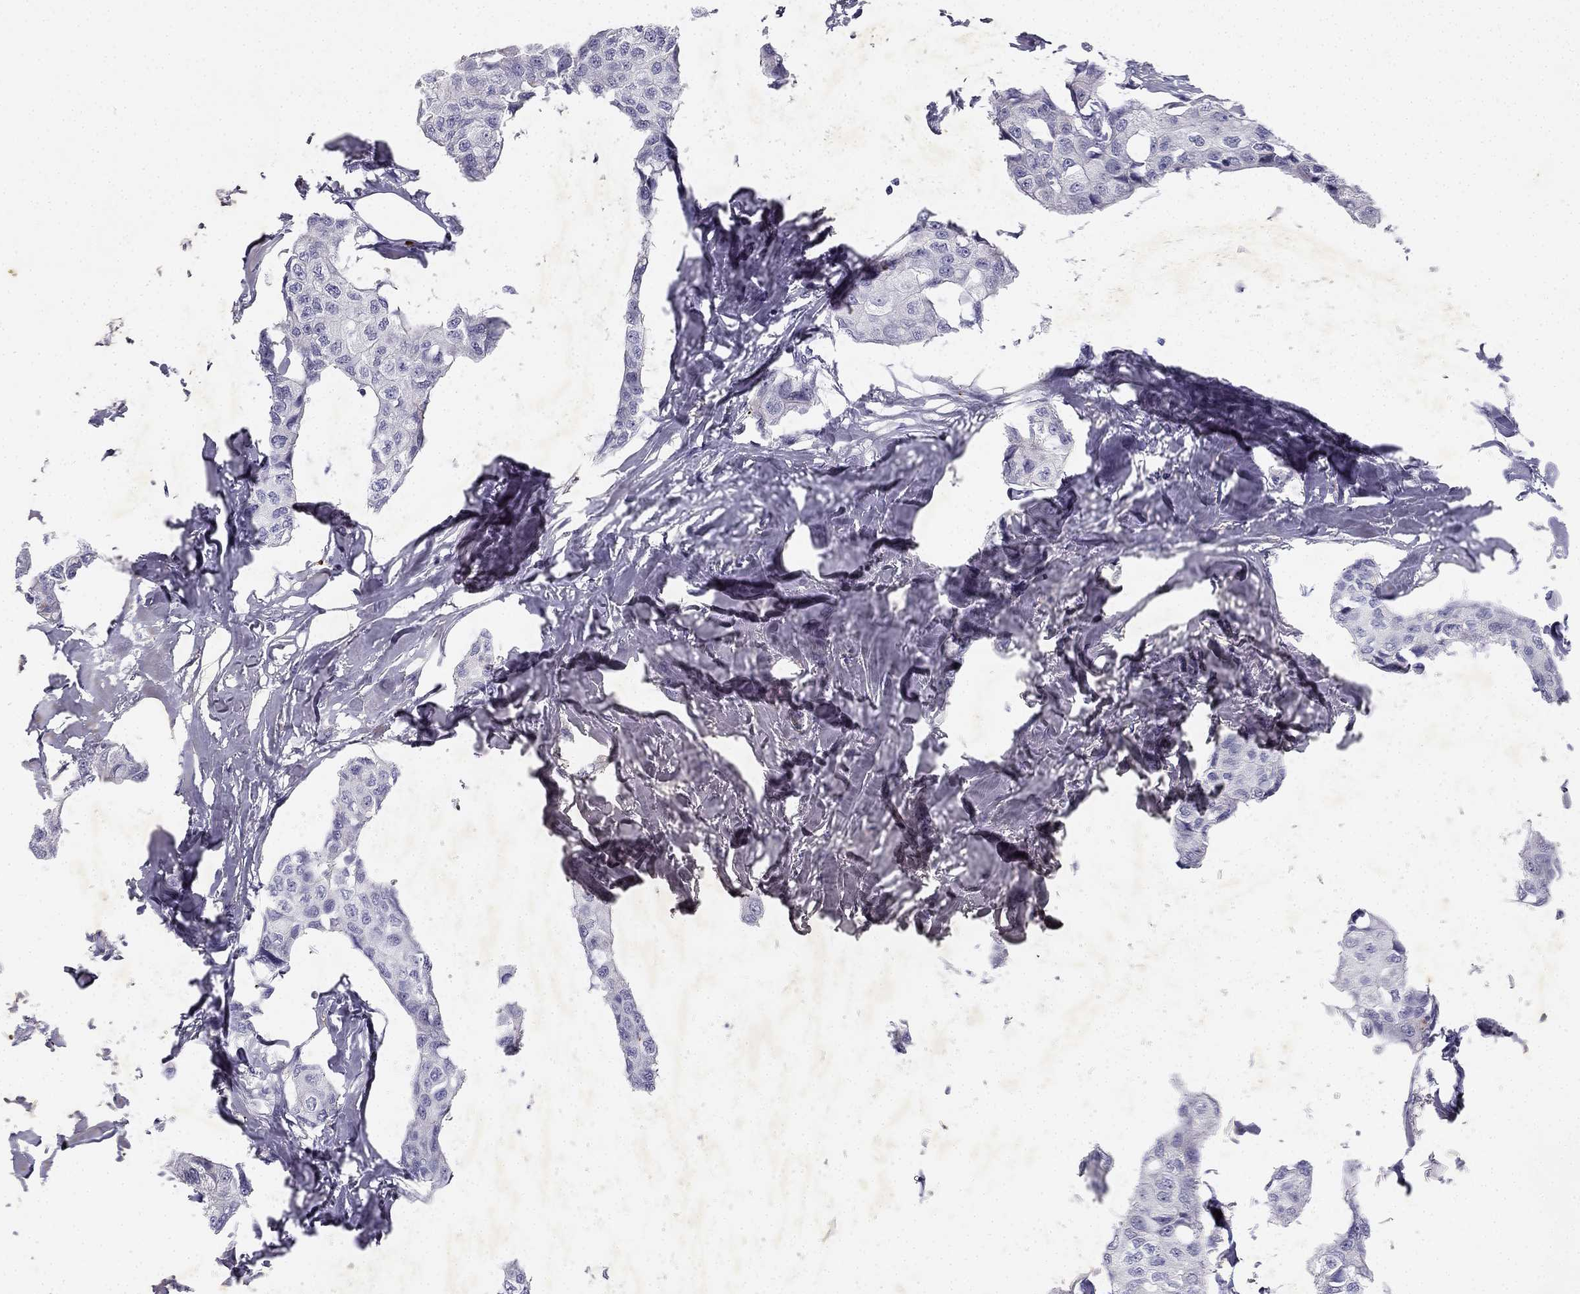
{"staining": {"intensity": "negative", "quantity": "none", "location": "none"}, "tissue": "breast cancer", "cell_type": "Tumor cells", "image_type": "cancer", "snomed": [{"axis": "morphology", "description": "Duct carcinoma"}, {"axis": "topography", "description": "Breast"}], "caption": "Tumor cells show no significant protein expression in breast cancer.", "gene": "SLC6A4", "patient": {"sex": "female", "age": 80}}